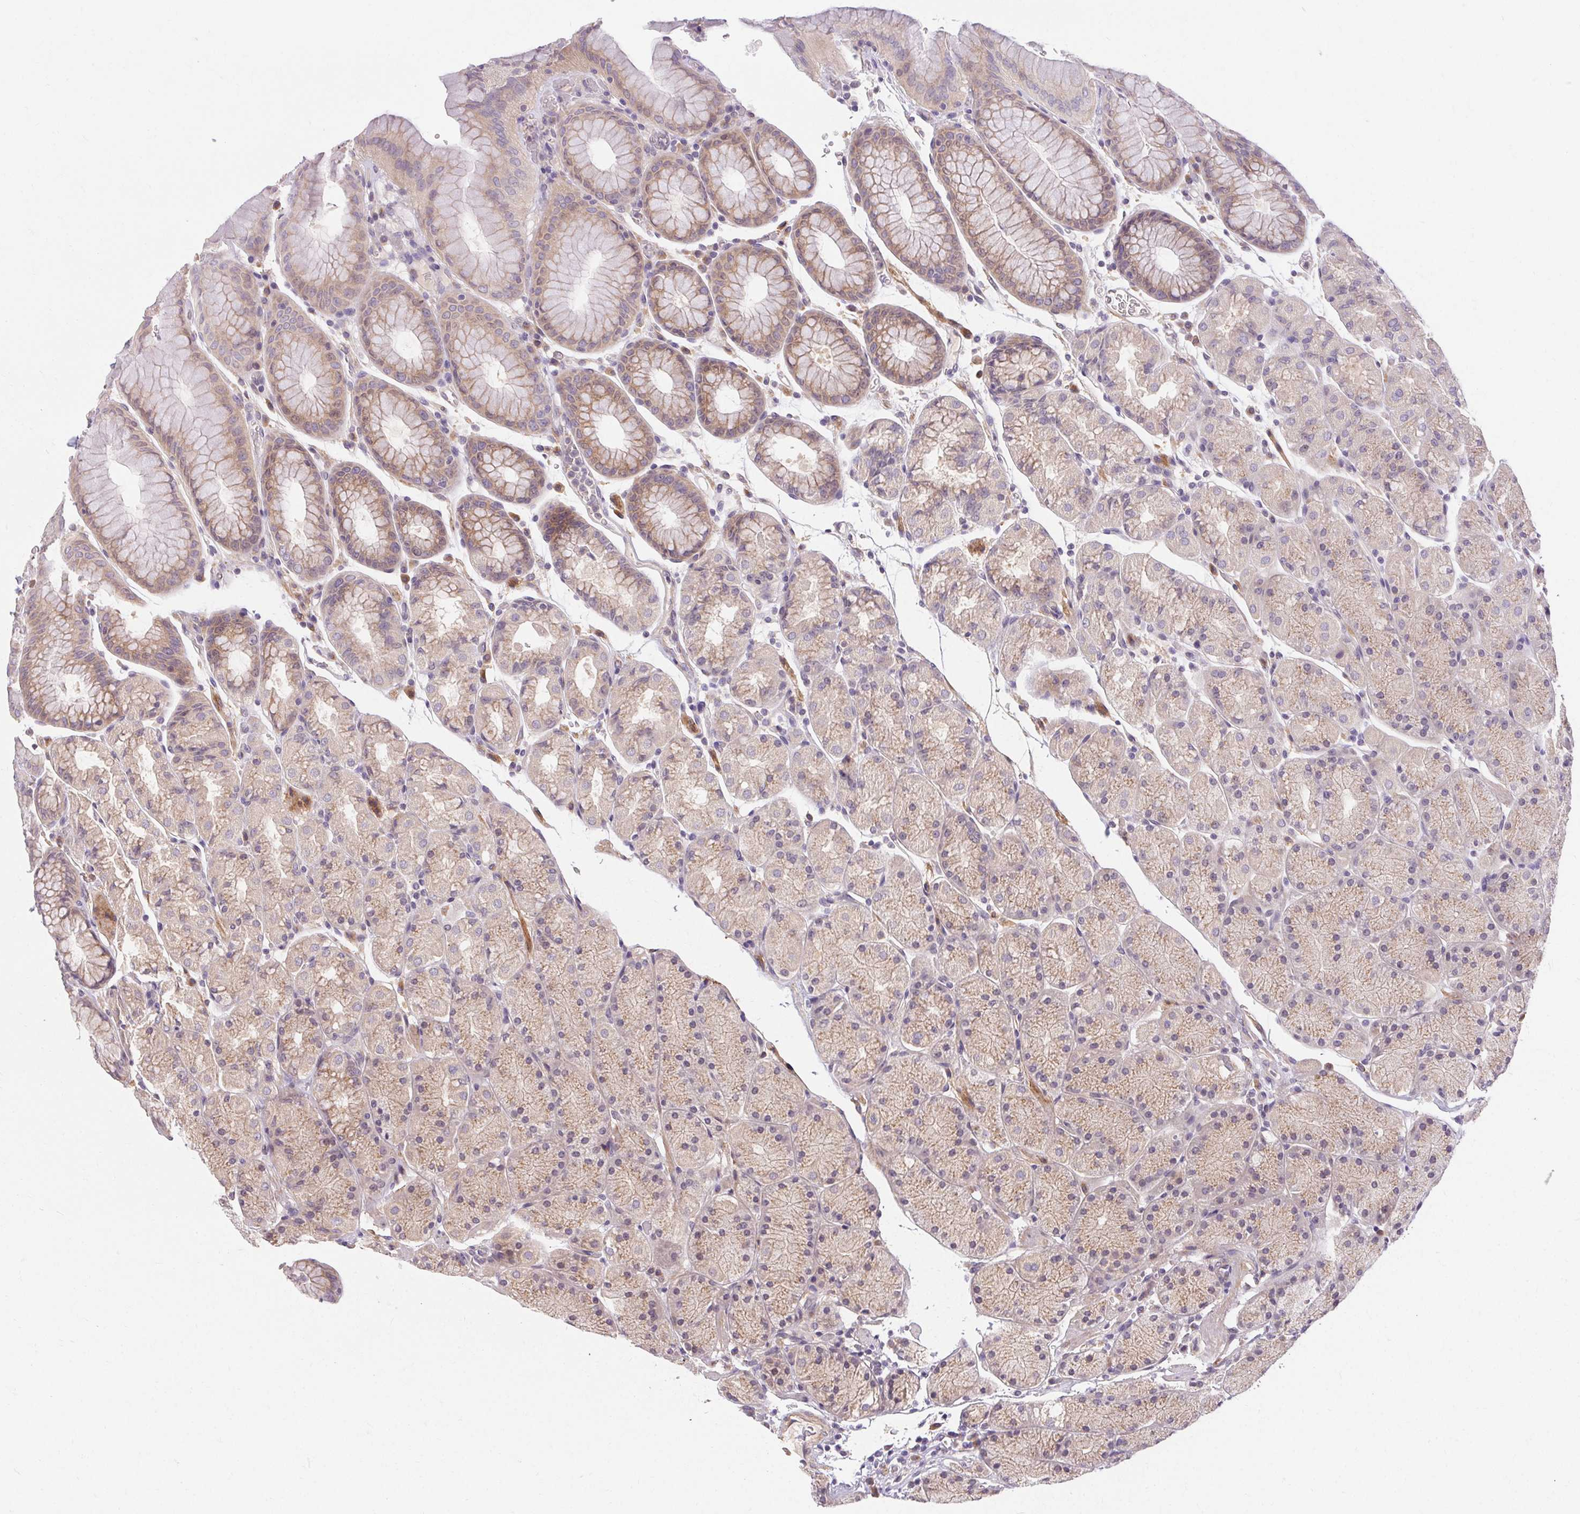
{"staining": {"intensity": "weak", "quantity": ">75%", "location": "cytoplasmic/membranous"}, "tissue": "stomach", "cell_type": "Glandular cells", "image_type": "normal", "snomed": [{"axis": "morphology", "description": "Normal tissue, NOS"}, {"axis": "topography", "description": "Stomach, upper"}, {"axis": "topography", "description": "Stomach"}], "caption": "The photomicrograph demonstrates staining of unremarkable stomach, revealing weak cytoplasmic/membranous protein staining (brown color) within glandular cells.", "gene": "TMEM52B", "patient": {"sex": "male", "age": 76}}